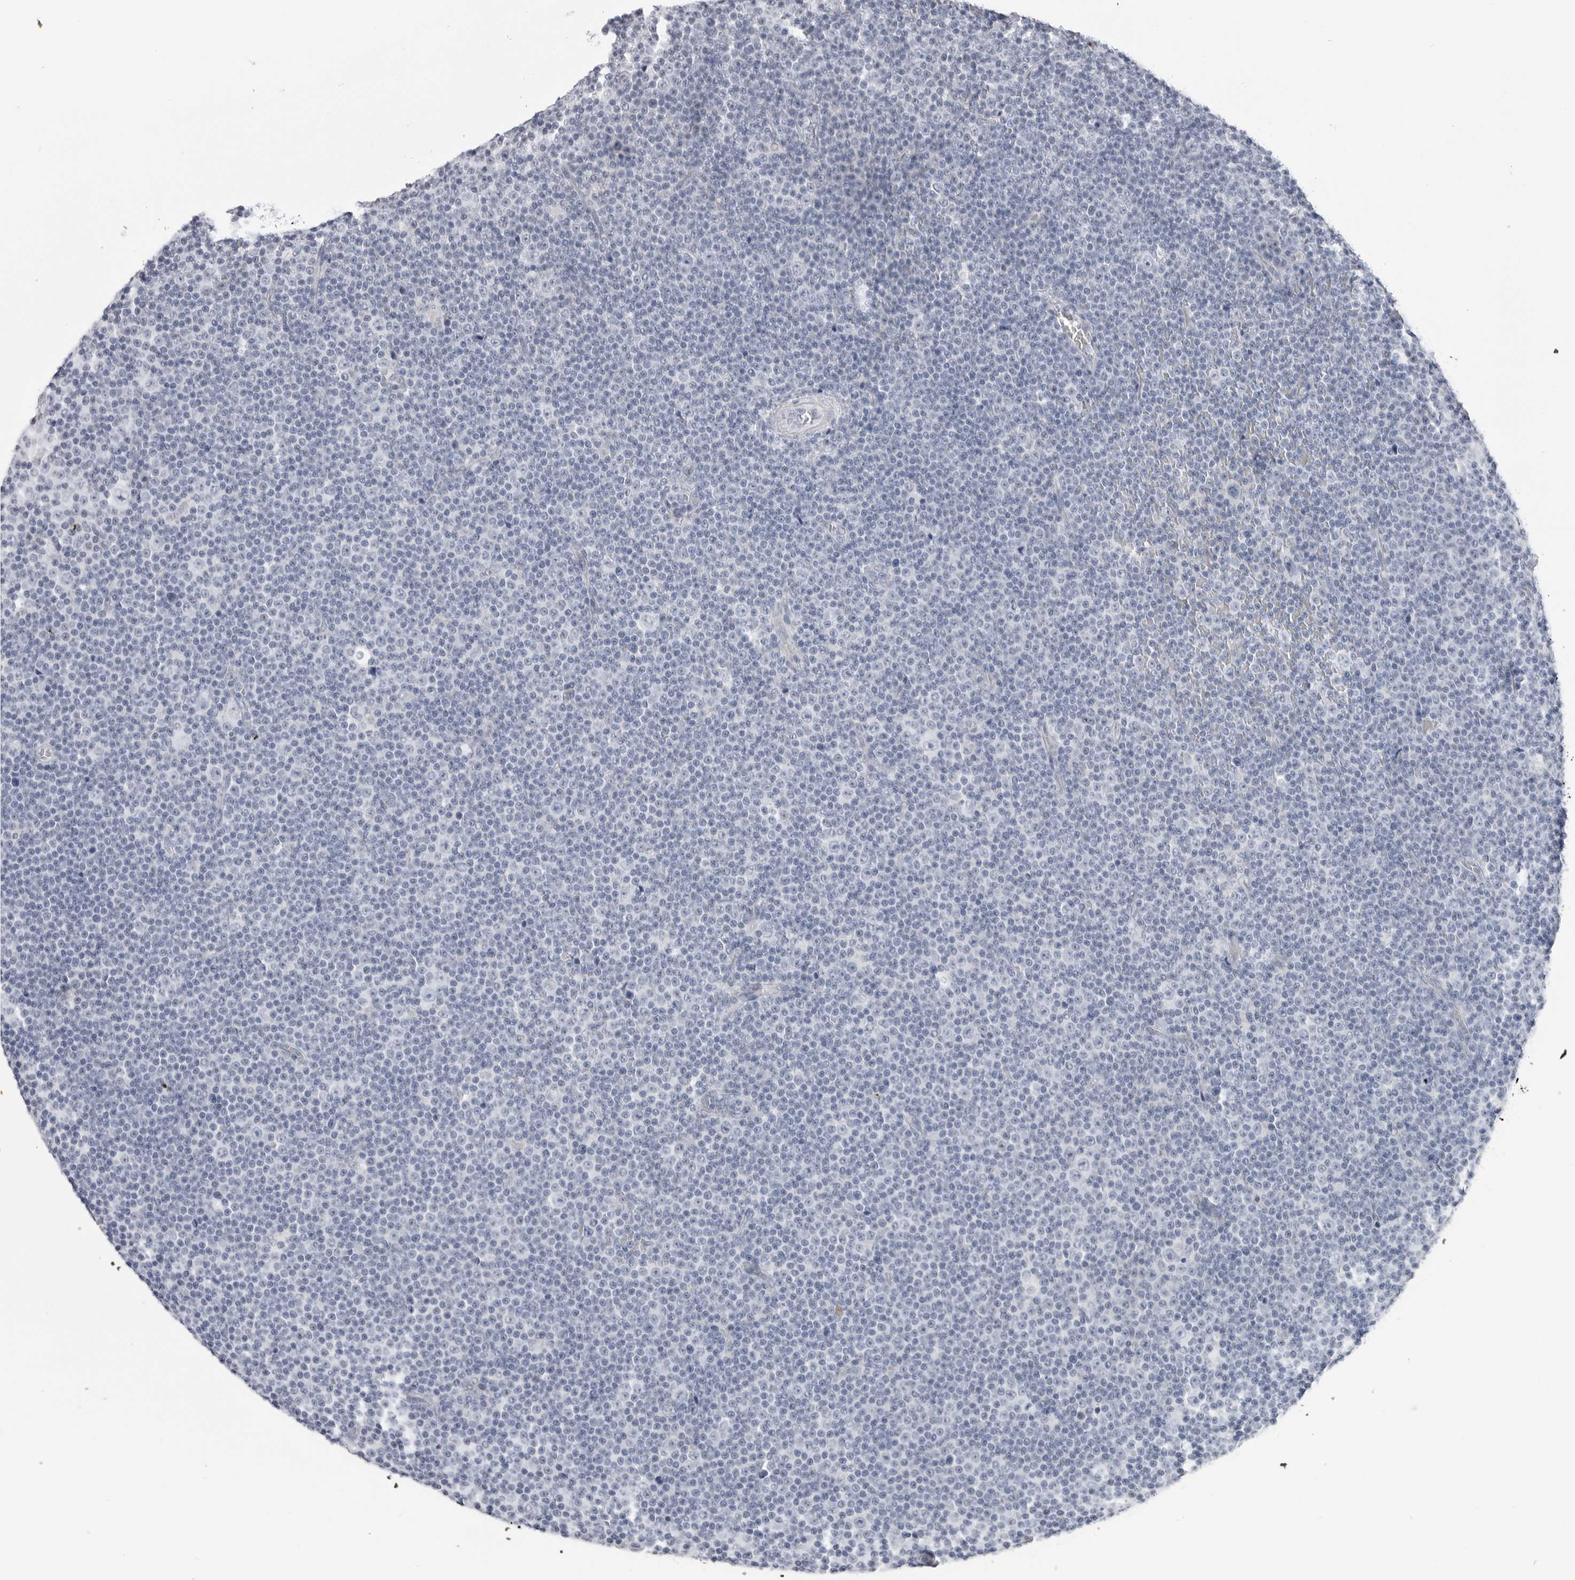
{"staining": {"intensity": "negative", "quantity": "none", "location": "none"}, "tissue": "lymphoma", "cell_type": "Tumor cells", "image_type": "cancer", "snomed": [{"axis": "morphology", "description": "Malignant lymphoma, non-Hodgkin's type, Low grade"}, {"axis": "topography", "description": "Lymph node"}], "caption": "IHC photomicrograph of neoplastic tissue: human malignant lymphoma, non-Hodgkin's type (low-grade) stained with DAB (3,3'-diaminobenzidine) reveals no significant protein positivity in tumor cells.", "gene": "PGA3", "patient": {"sex": "female", "age": 67}}